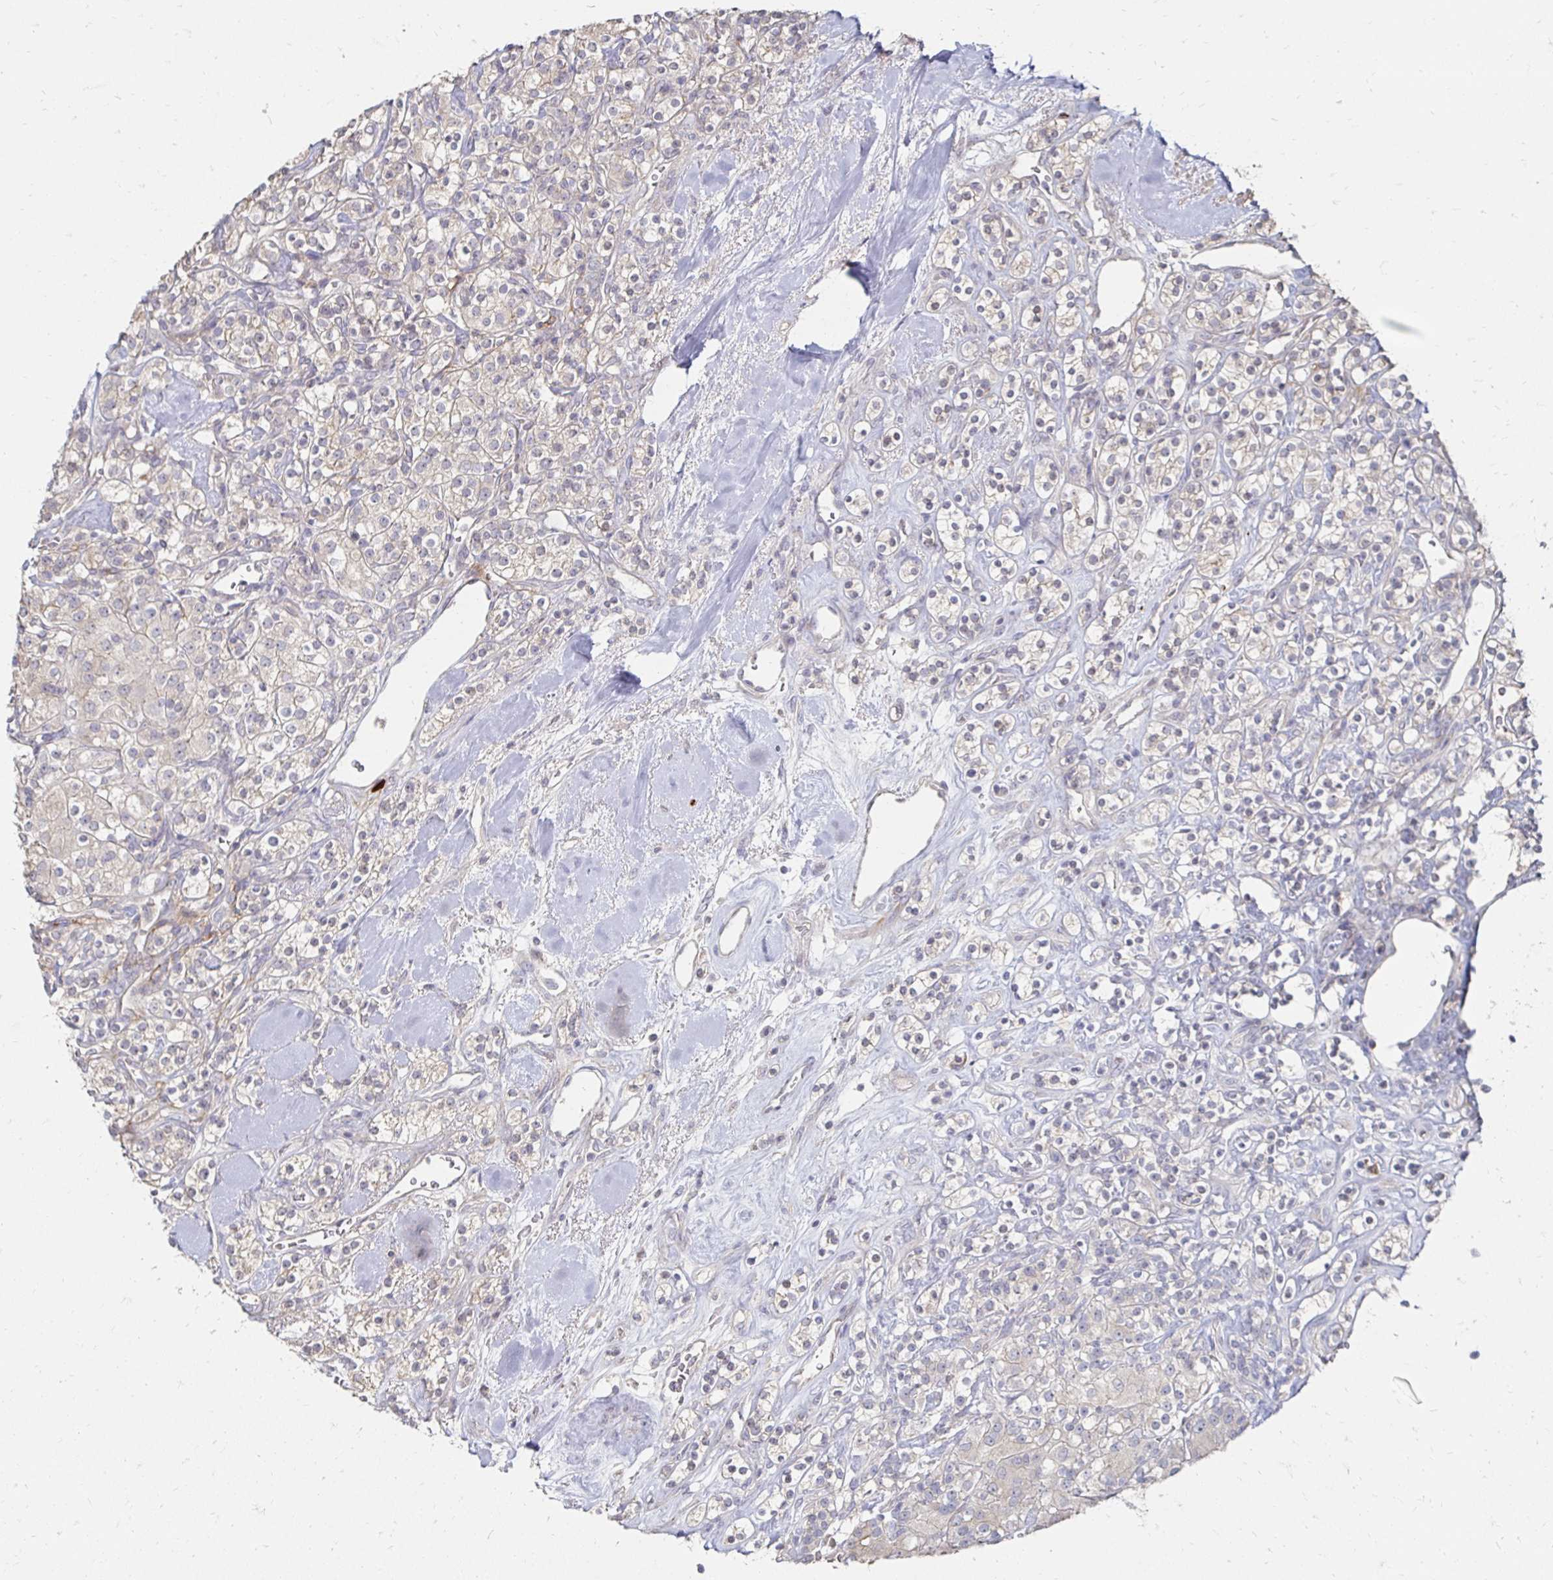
{"staining": {"intensity": "negative", "quantity": "none", "location": "none"}, "tissue": "renal cancer", "cell_type": "Tumor cells", "image_type": "cancer", "snomed": [{"axis": "morphology", "description": "Adenocarcinoma, NOS"}, {"axis": "topography", "description": "Kidney"}], "caption": "Immunohistochemistry (IHC) histopathology image of renal cancer stained for a protein (brown), which exhibits no expression in tumor cells.", "gene": "ZNF727", "patient": {"sex": "male", "age": 77}}